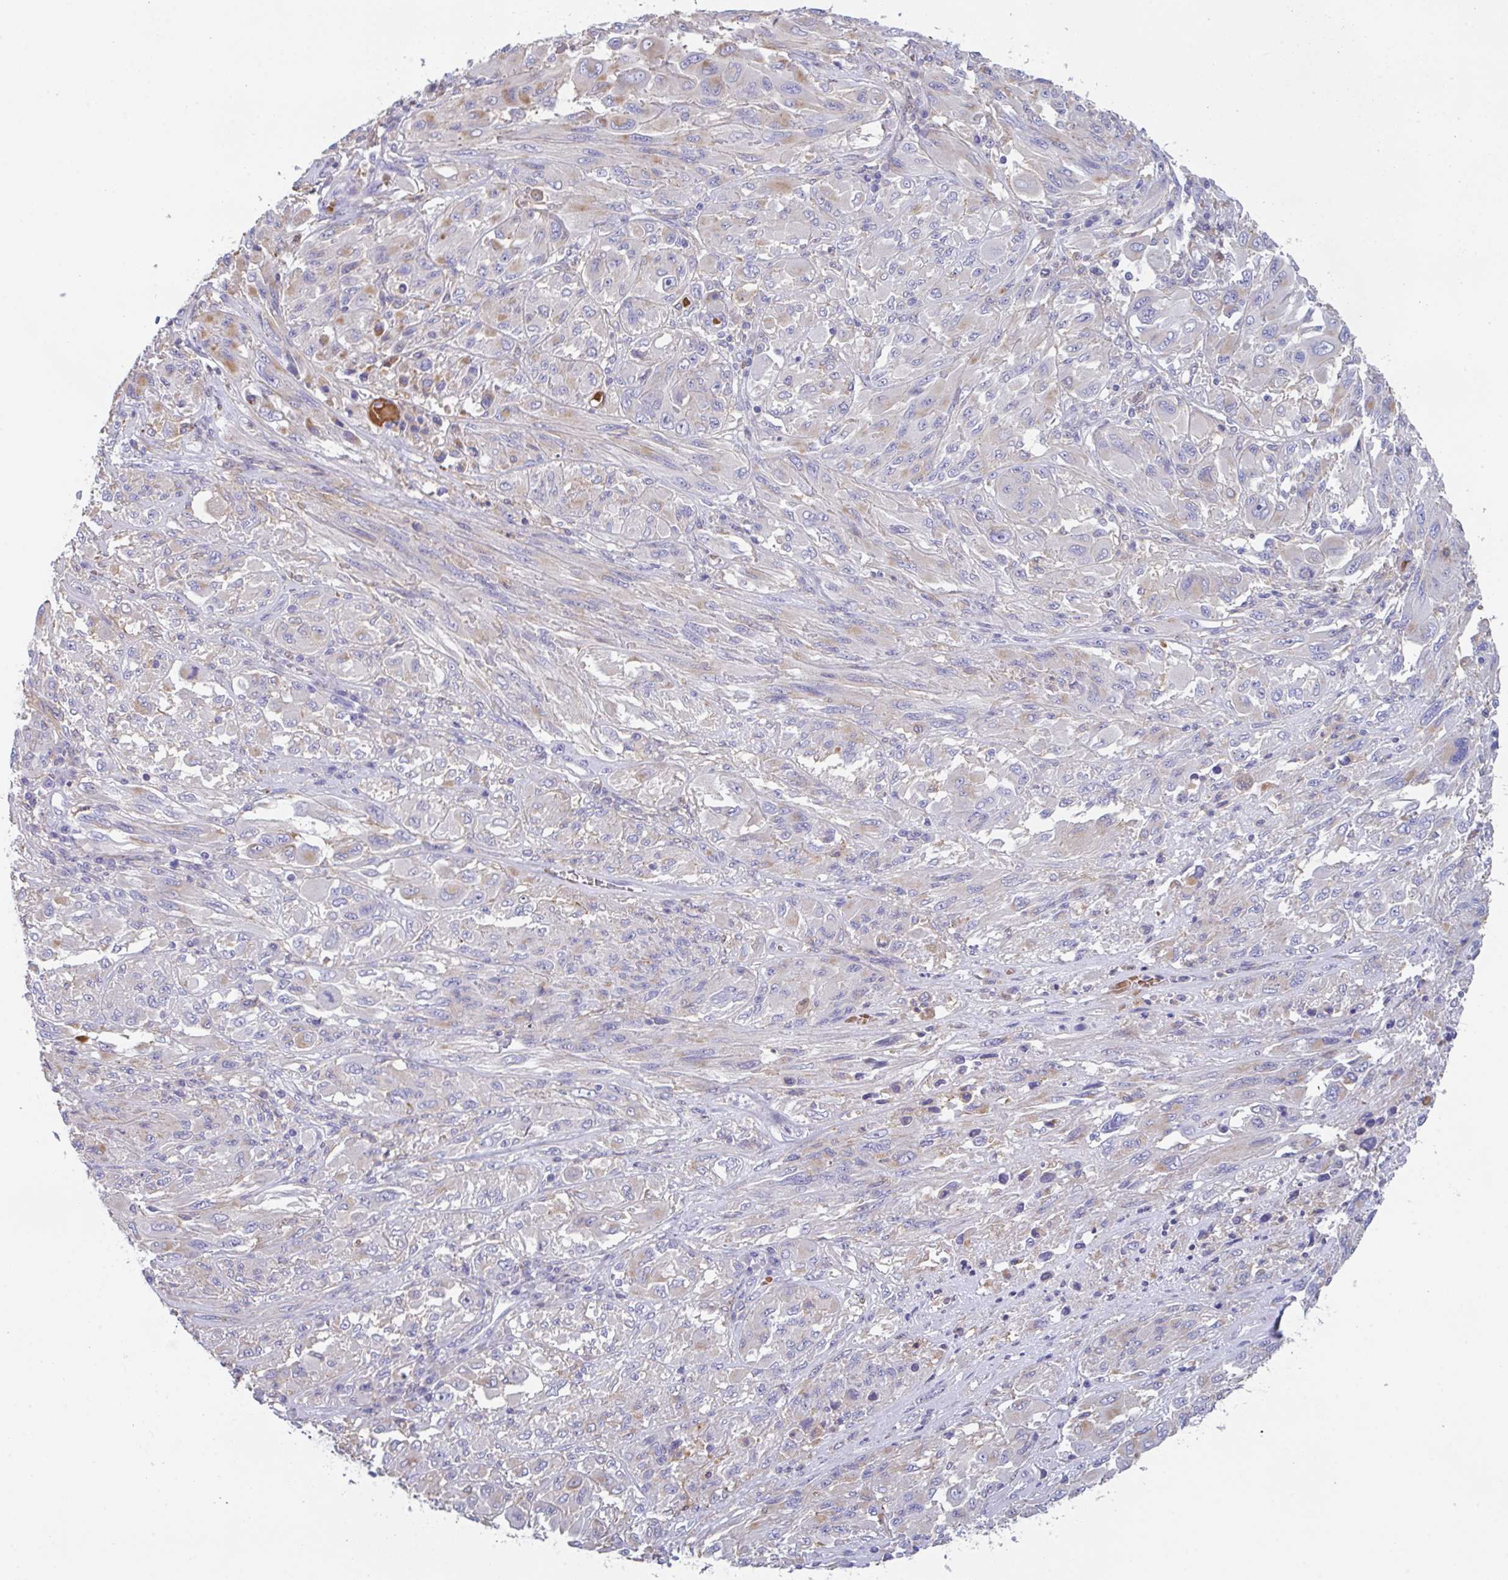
{"staining": {"intensity": "negative", "quantity": "none", "location": "none"}, "tissue": "melanoma", "cell_type": "Tumor cells", "image_type": "cancer", "snomed": [{"axis": "morphology", "description": "Malignant melanoma, NOS"}, {"axis": "topography", "description": "Skin"}], "caption": "A high-resolution photomicrograph shows immunohistochemistry (IHC) staining of melanoma, which exhibits no significant expression in tumor cells.", "gene": "TFAP2C", "patient": {"sex": "female", "age": 91}}